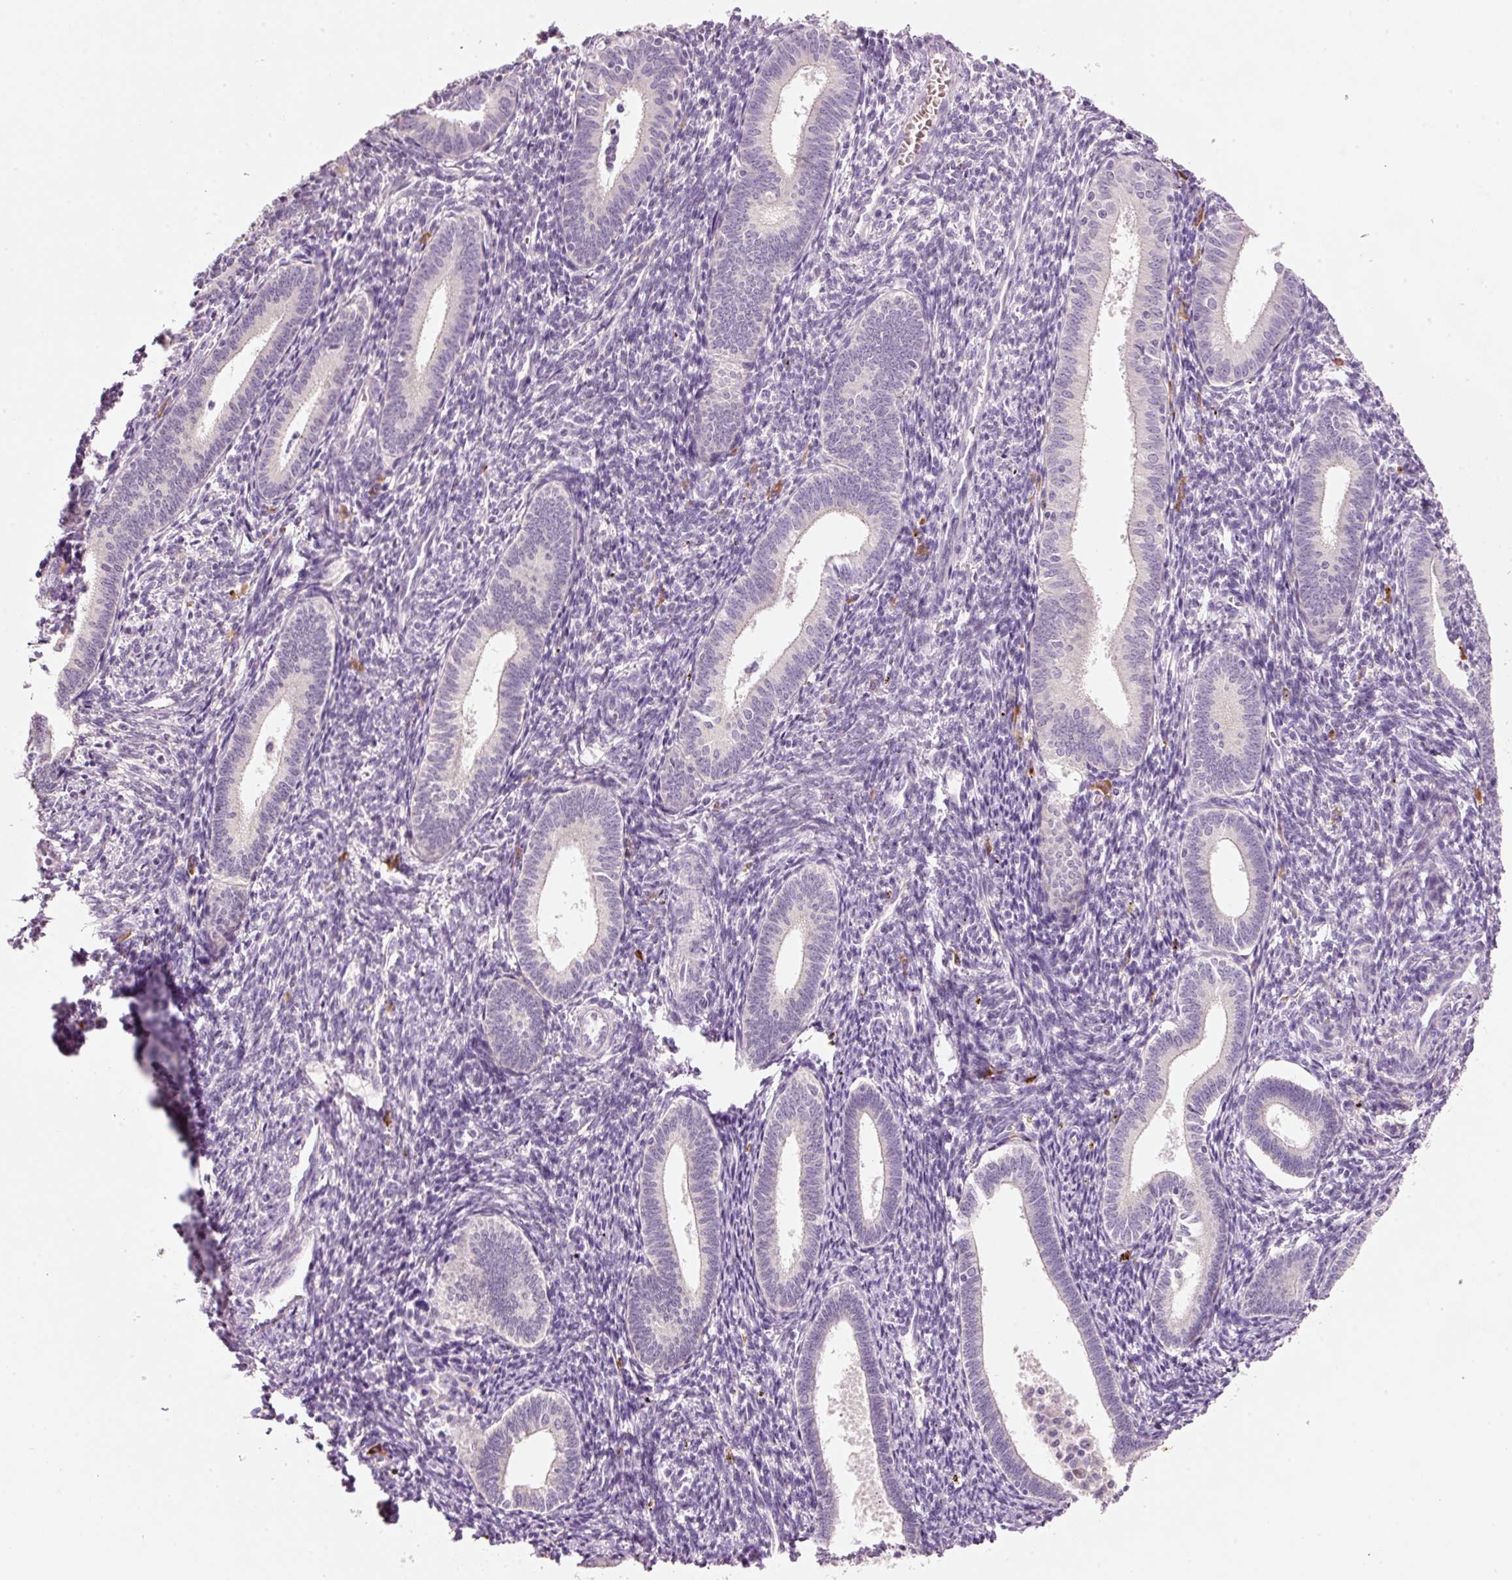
{"staining": {"intensity": "negative", "quantity": "none", "location": "none"}, "tissue": "endometrium", "cell_type": "Cells in endometrial stroma", "image_type": "normal", "snomed": [{"axis": "morphology", "description": "Normal tissue, NOS"}, {"axis": "topography", "description": "Endometrium"}], "caption": "DAB immunohistochemical staining of unremarkable endometrium displays no significant staining in cells in endometrial stroma.", "gene": "TENT5C", "patient": {"sex": "female", "age": 41}}